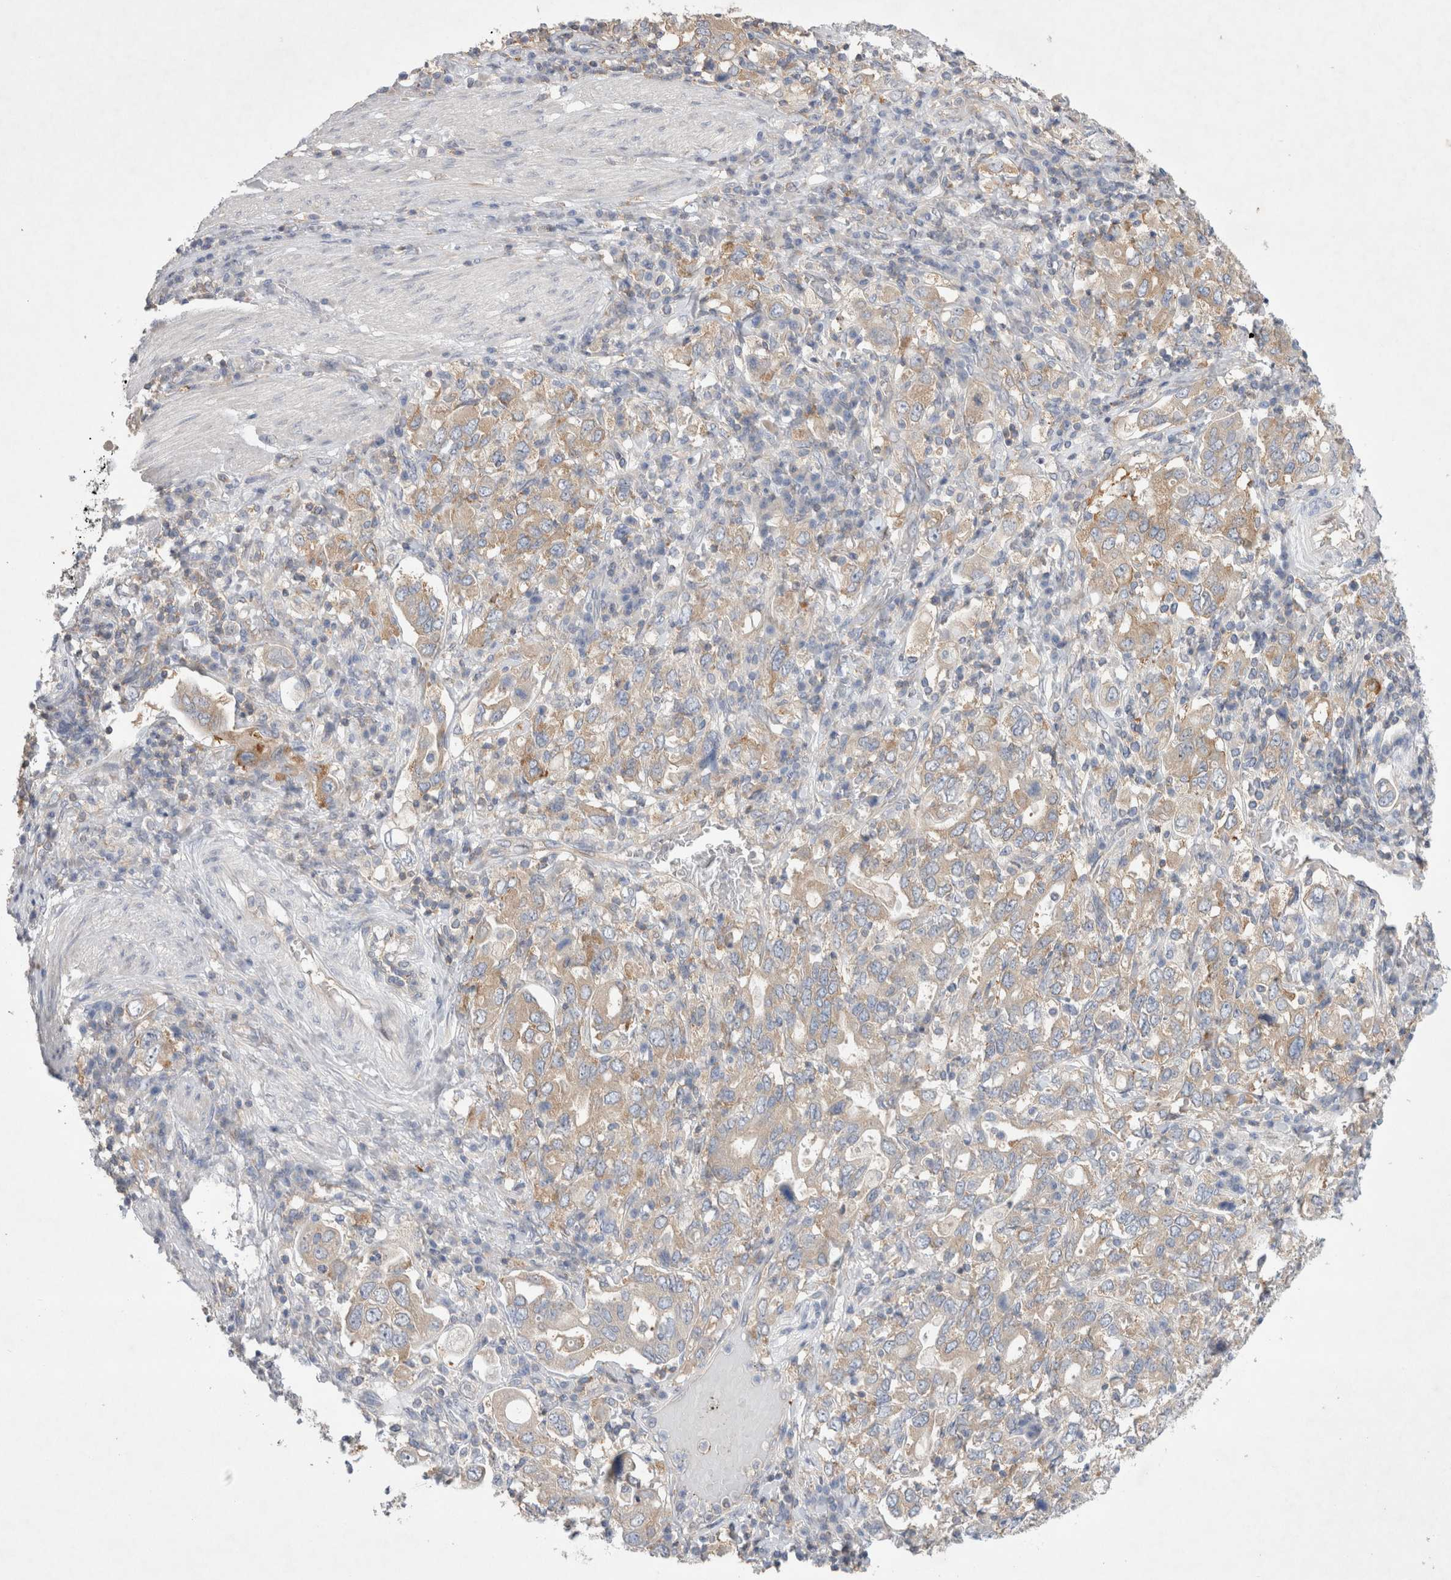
{"staining": {"intensity": "weak", "quantity": ">75%", "location": "cytoplasmic/membranous"}, "tissue": "stomach cancer", "cell_type": "Tumor cells", "image_type": "cancer", "snomed": [{"axis": "morphology", "description": "Adenocarcinoma, NOS"}, {"axis": "topography", "description": "Stomach, upper"}], "caption": "Tumor cells display low levels of weak cytoplasmic/membranous expression in approximately >75% of cells in human stomach cancer. The staining was performed using DAB (3,3'-diaminobenzidine), with brown indicating positive protein expression. Nuclei are stained blue with hematoxylin.", "gene": "ZNF23", "patient": {"sex": "male", "age": 62}}